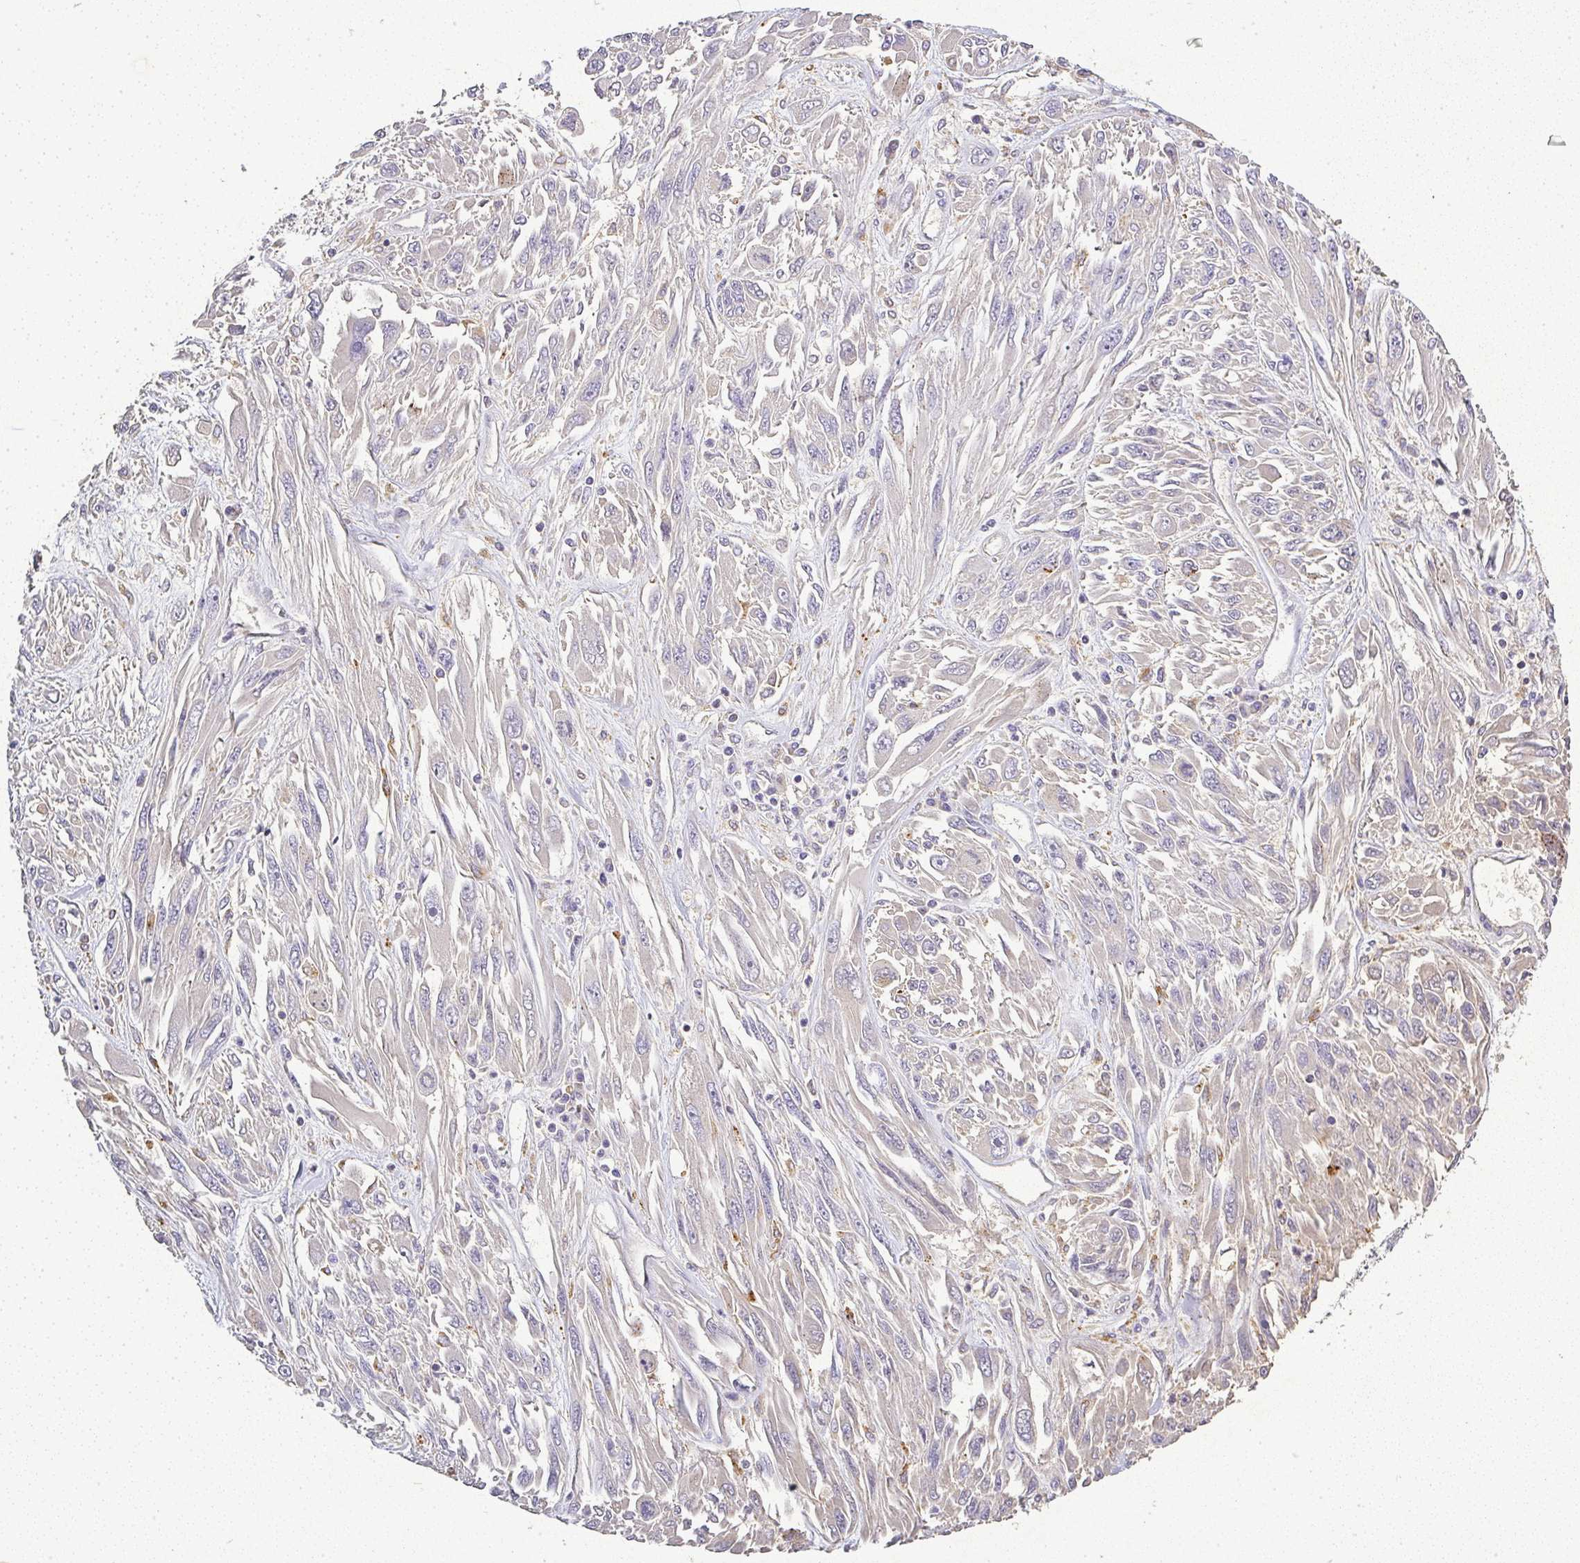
{"staining": {"intensity": "negative", "quantity": "none", "location": "none"}, "tissue": "melanoma", "cell_type": "Tumor cells", "image_type": "cancer", "snomed": [{"axis": "morphology", "description": "Malignant melanoma, NOS"}, {"axis": "topography", "description": "Skin"}], "caption": "A micrograph of melanoma stained for a protein shows no brown staining in tumor cells. Nuclei are stained in blue.", "gene": "RPS2", "patient": {"sex": "female", "age": 91}}